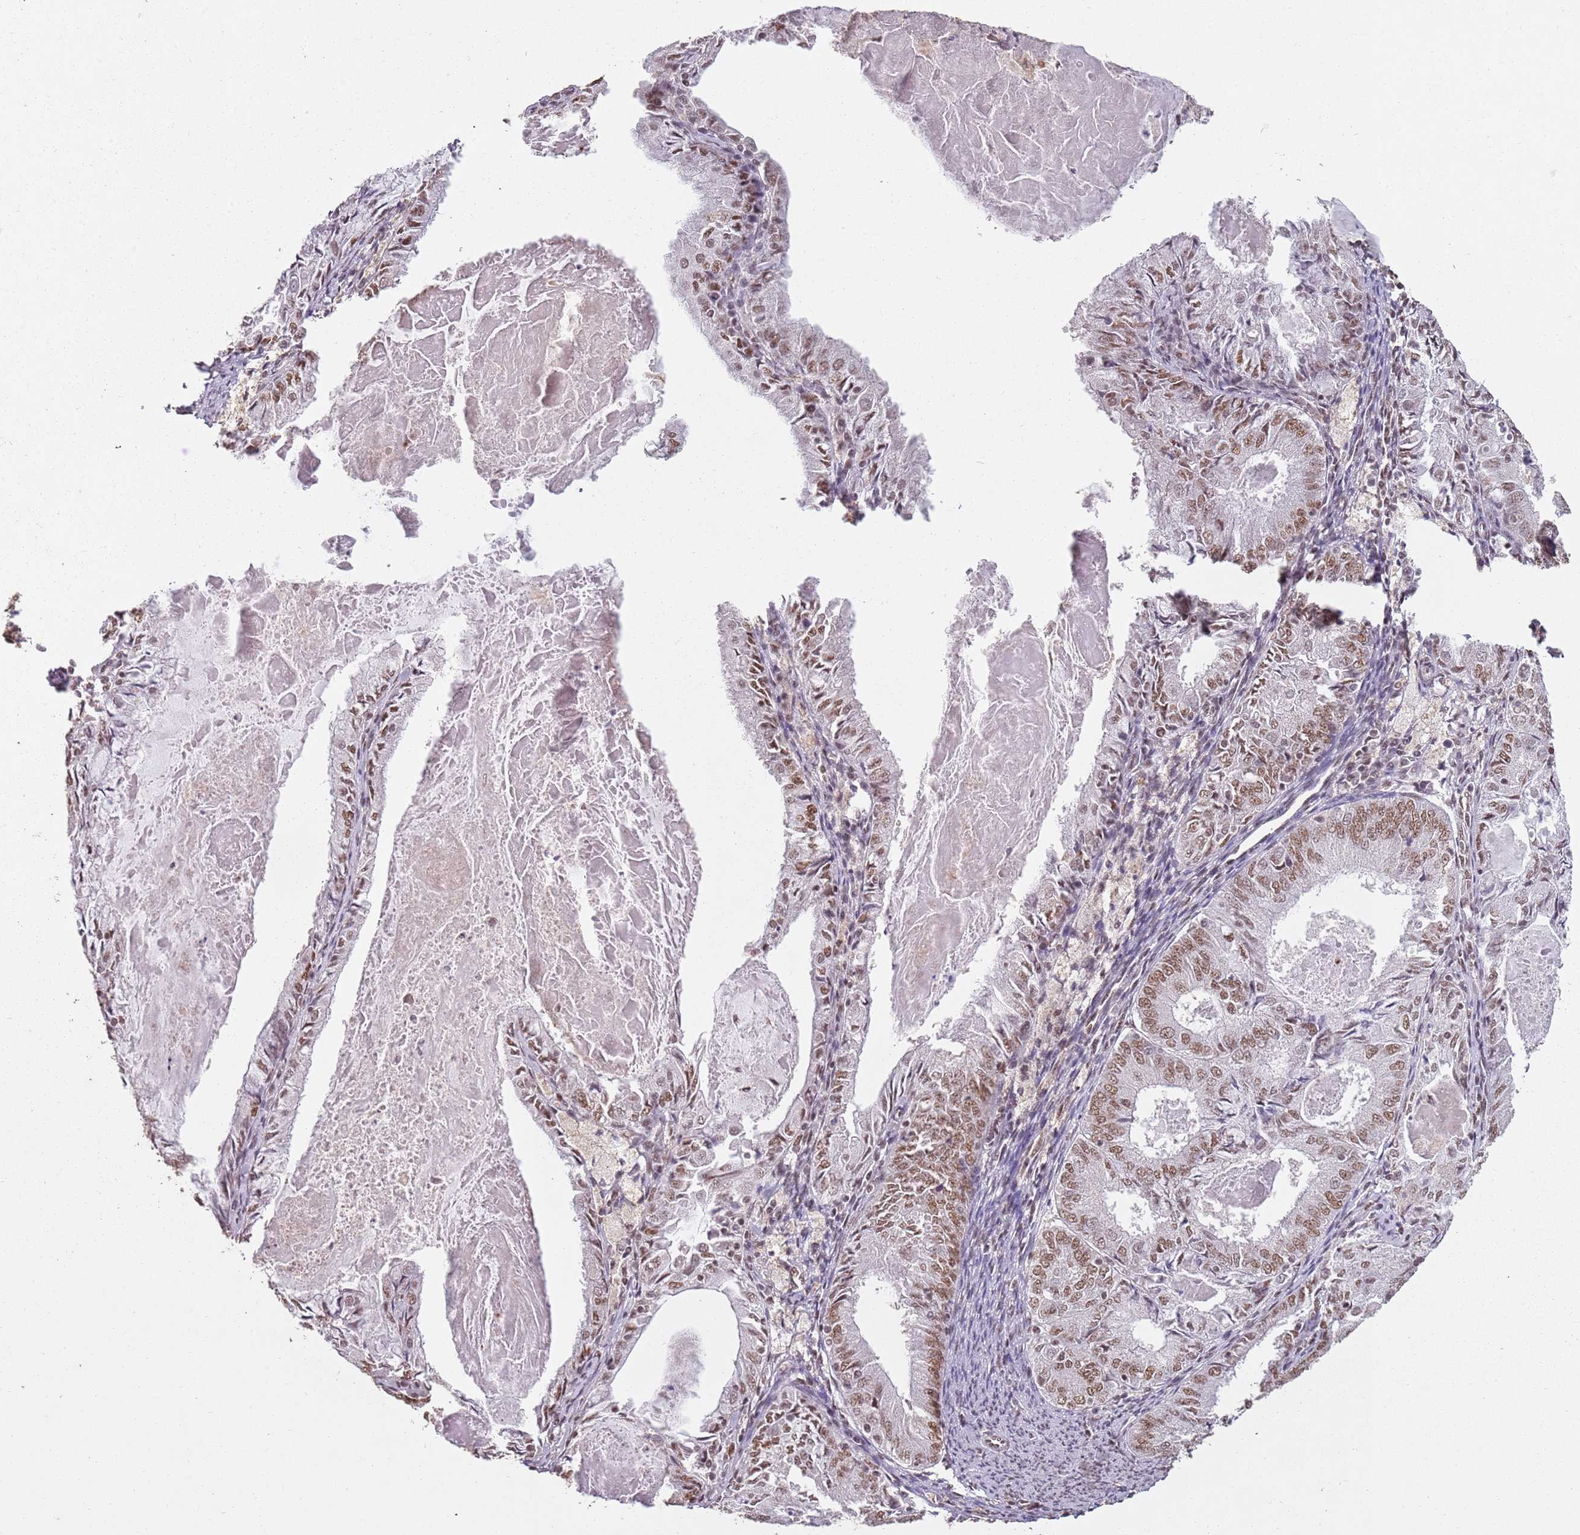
{"staining": {"intensity": "moderate", "quantity": ">75%", "location": "nuclear"}, "tissue": "endometrial cancer", "cell_type": "Tumor cells", "image_type": "cancer", "snomed": [{"axis": "morphology", "description": "Adenocarcinoma, NOS"}, {"axis": "topography", "description": "Endometrium"}], "caption": "Immunohistochemistry of endometrial cancer (adenocarcinoma) displays medium levels of moderate nuclear positivity in approximately >75% of tumor cells.", "gene": "ARL14EP", "patient": {"sex": "female", "age": 57}}